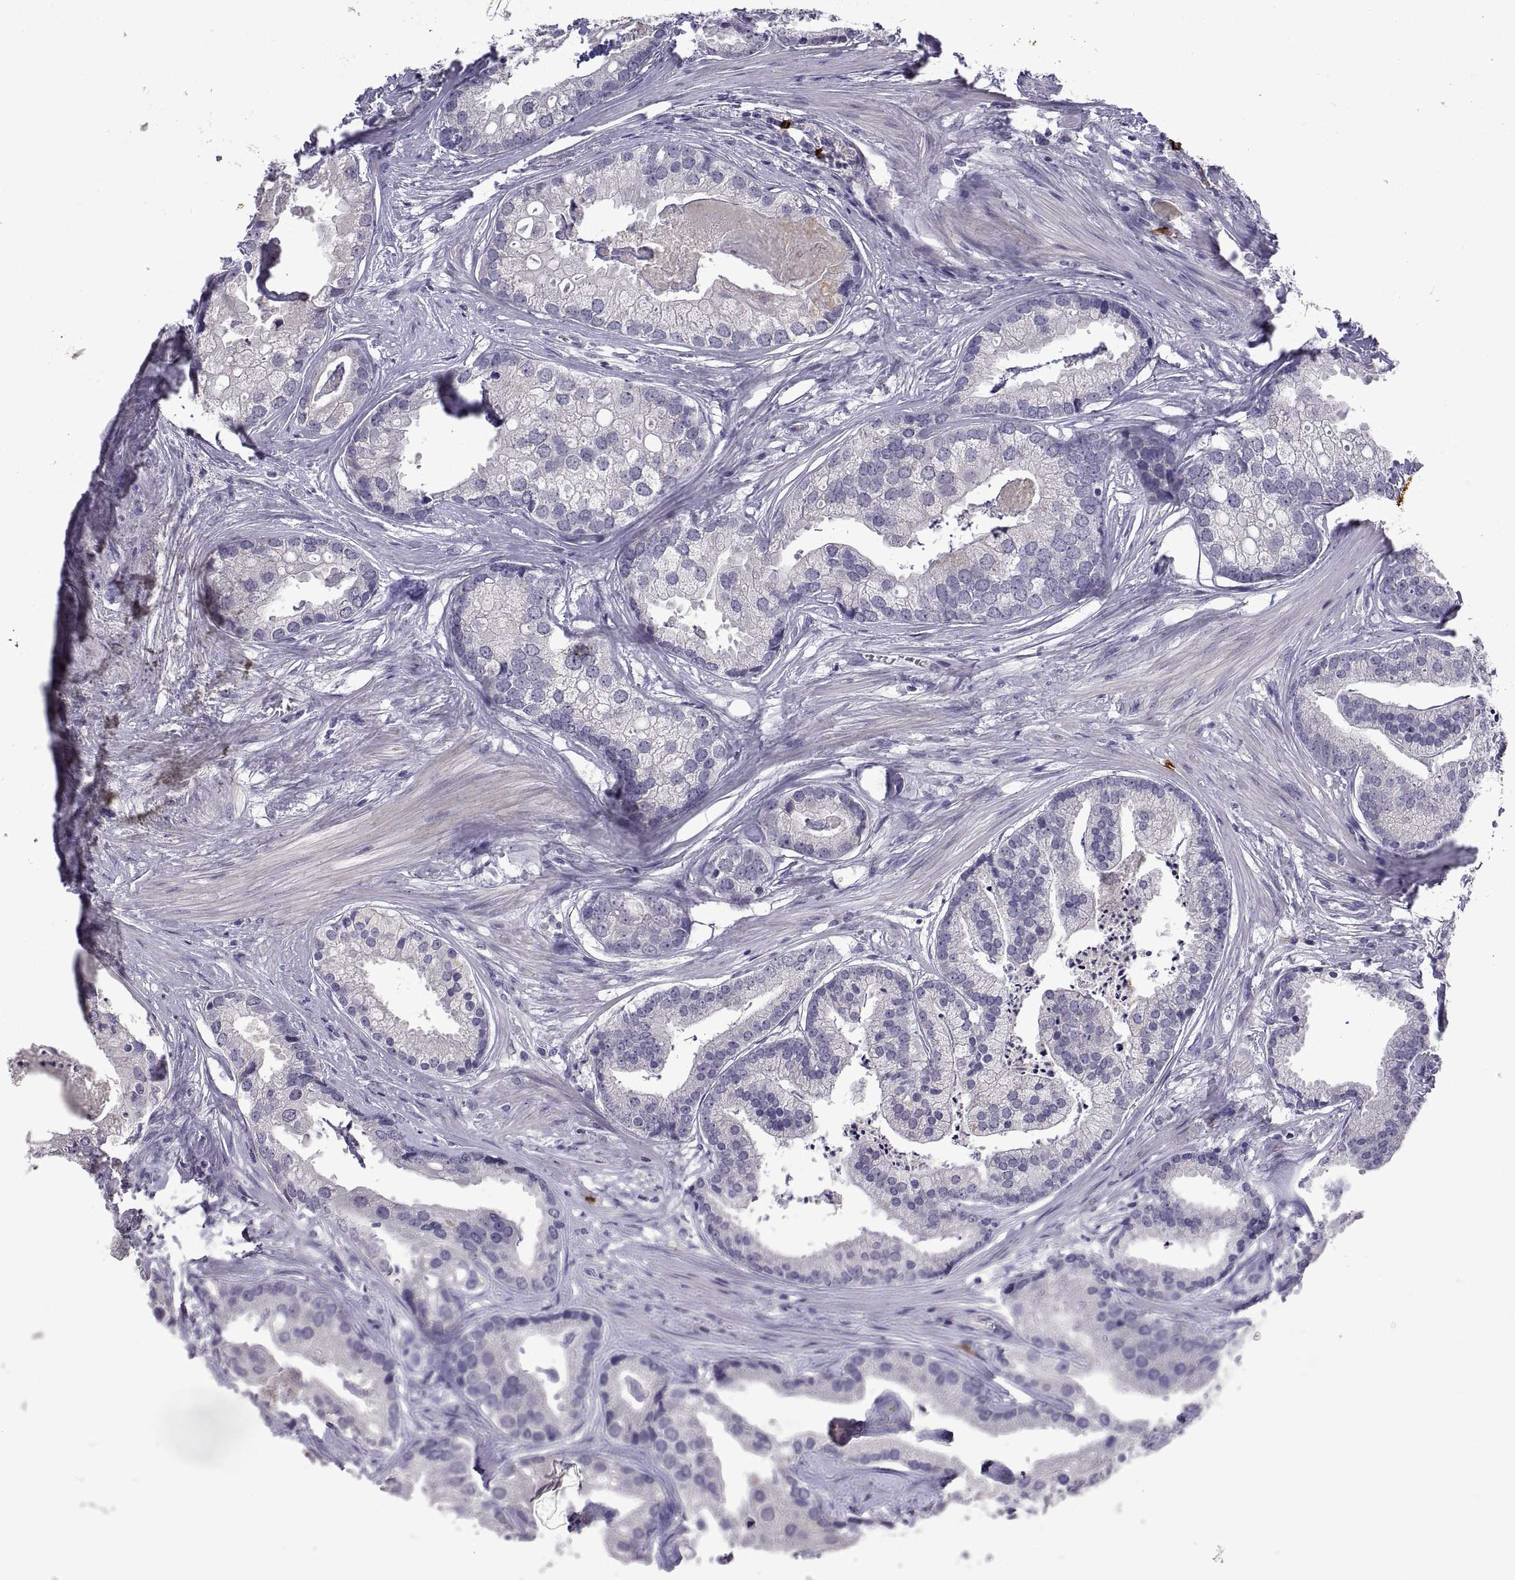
{"staining": {"intensity": "negative", "quantity": "none", "location": "none"}, "tissue": "prostate cancer", "cell_type": "Tumor cells", "image_type": "cancer", "snomed": [{"axis": "morphology", "description": "Adenocarcinoma, NOS"}, {"axis": "topography", "description": "Prostate and seminal vesicle, NOS"}, {"axis": "topography", "description": "Prostate"}], "caption": "IHC of prostate cancer displays no staining in tumor cells. (Immunohistochemistry, brightfield microscopy, high magnification).", "gene": "MS4A1", "patient": {"sex": "male", "age": 44}}